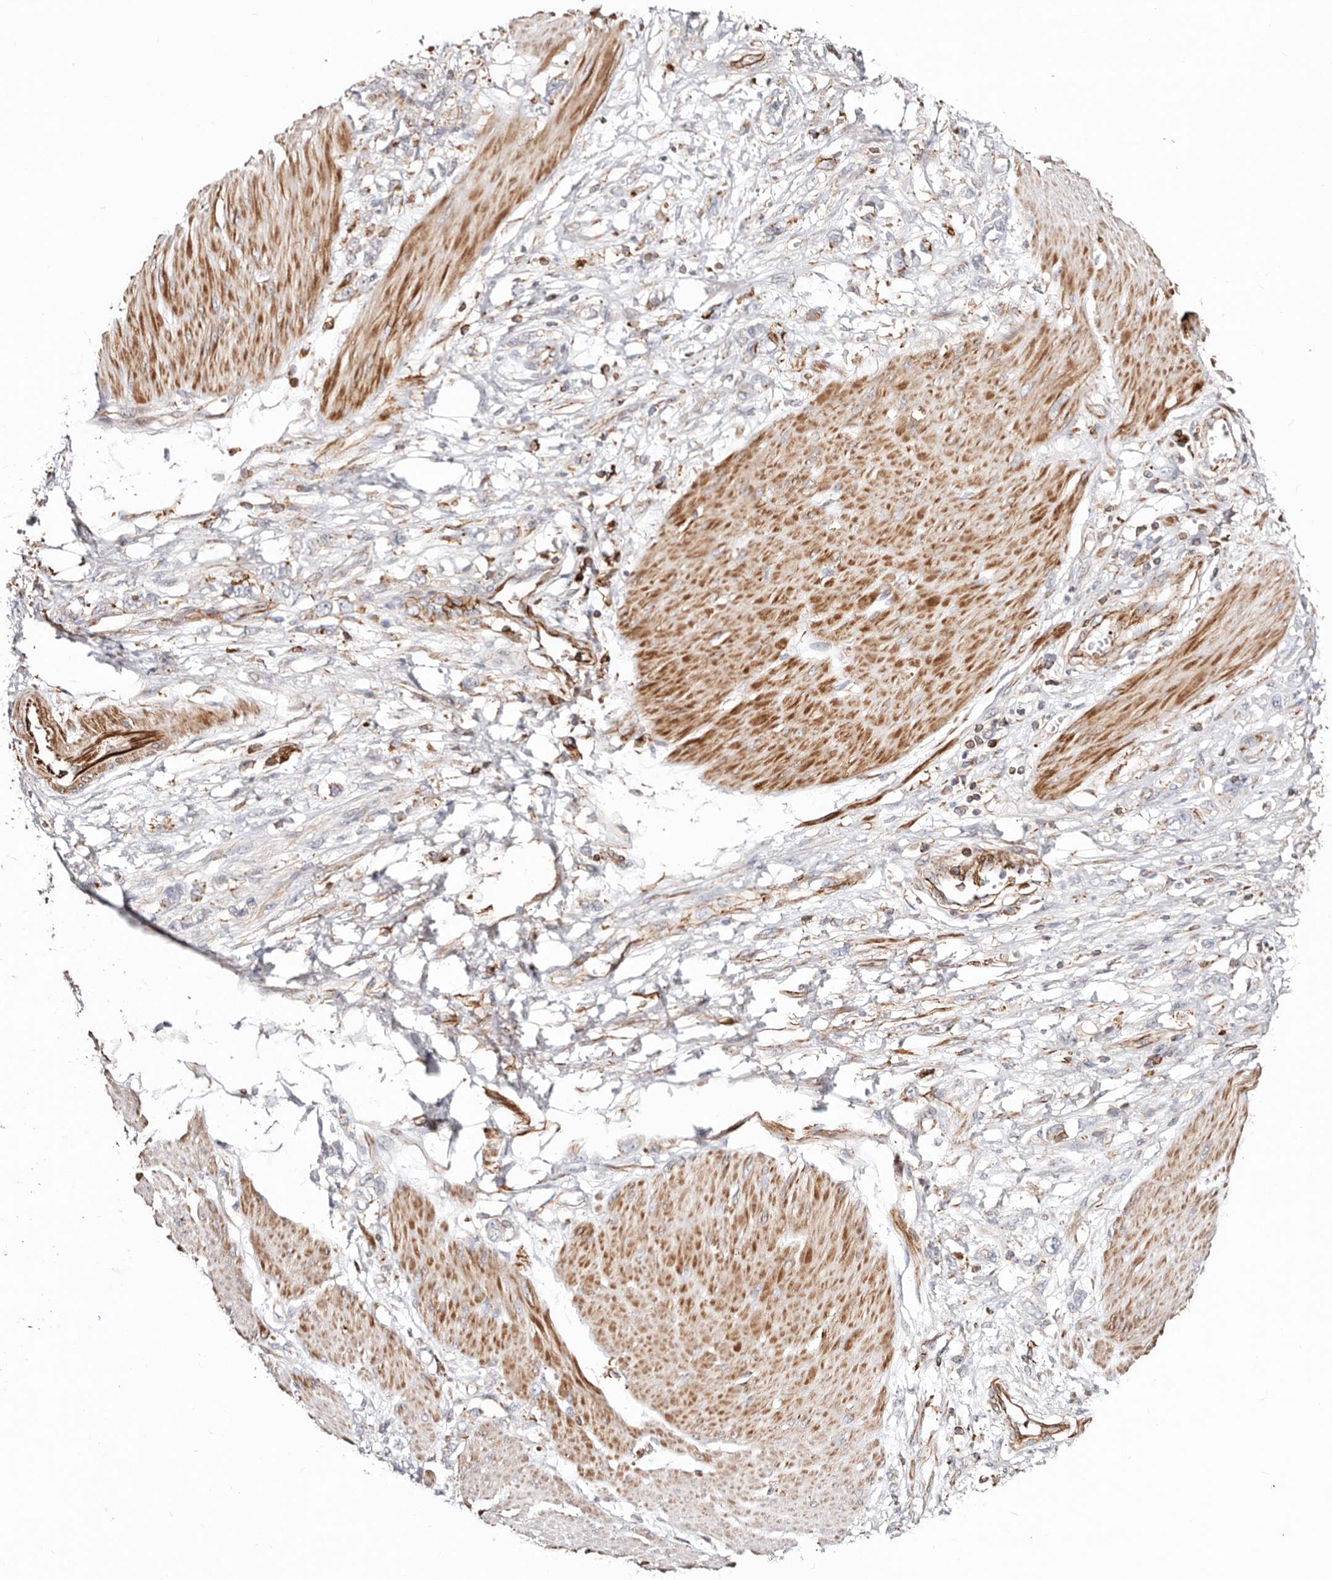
{"staining": {"intensity": "weak", "quantity": "<25%", "location": "cytoplasmic/membranous"}, "tissue": "stomach cancer", "cell_type": "Tumor cells", "image_type": "cancer", "snomed": [{"axis": "morphology", "description": "Adenocarcinoma, NOS"}, {"axis": "topography", "description": "Stomach"}], "caption": "This histopathology image is of stomach adenocarcinoma stained with immunohistochemistry (IHC) to label a protein in brown with the nuclei are counter-stained blue. There is no staining in tumor cells.", "gene": "PTPN22", "patient": {"sex": "female", "age": 76}}